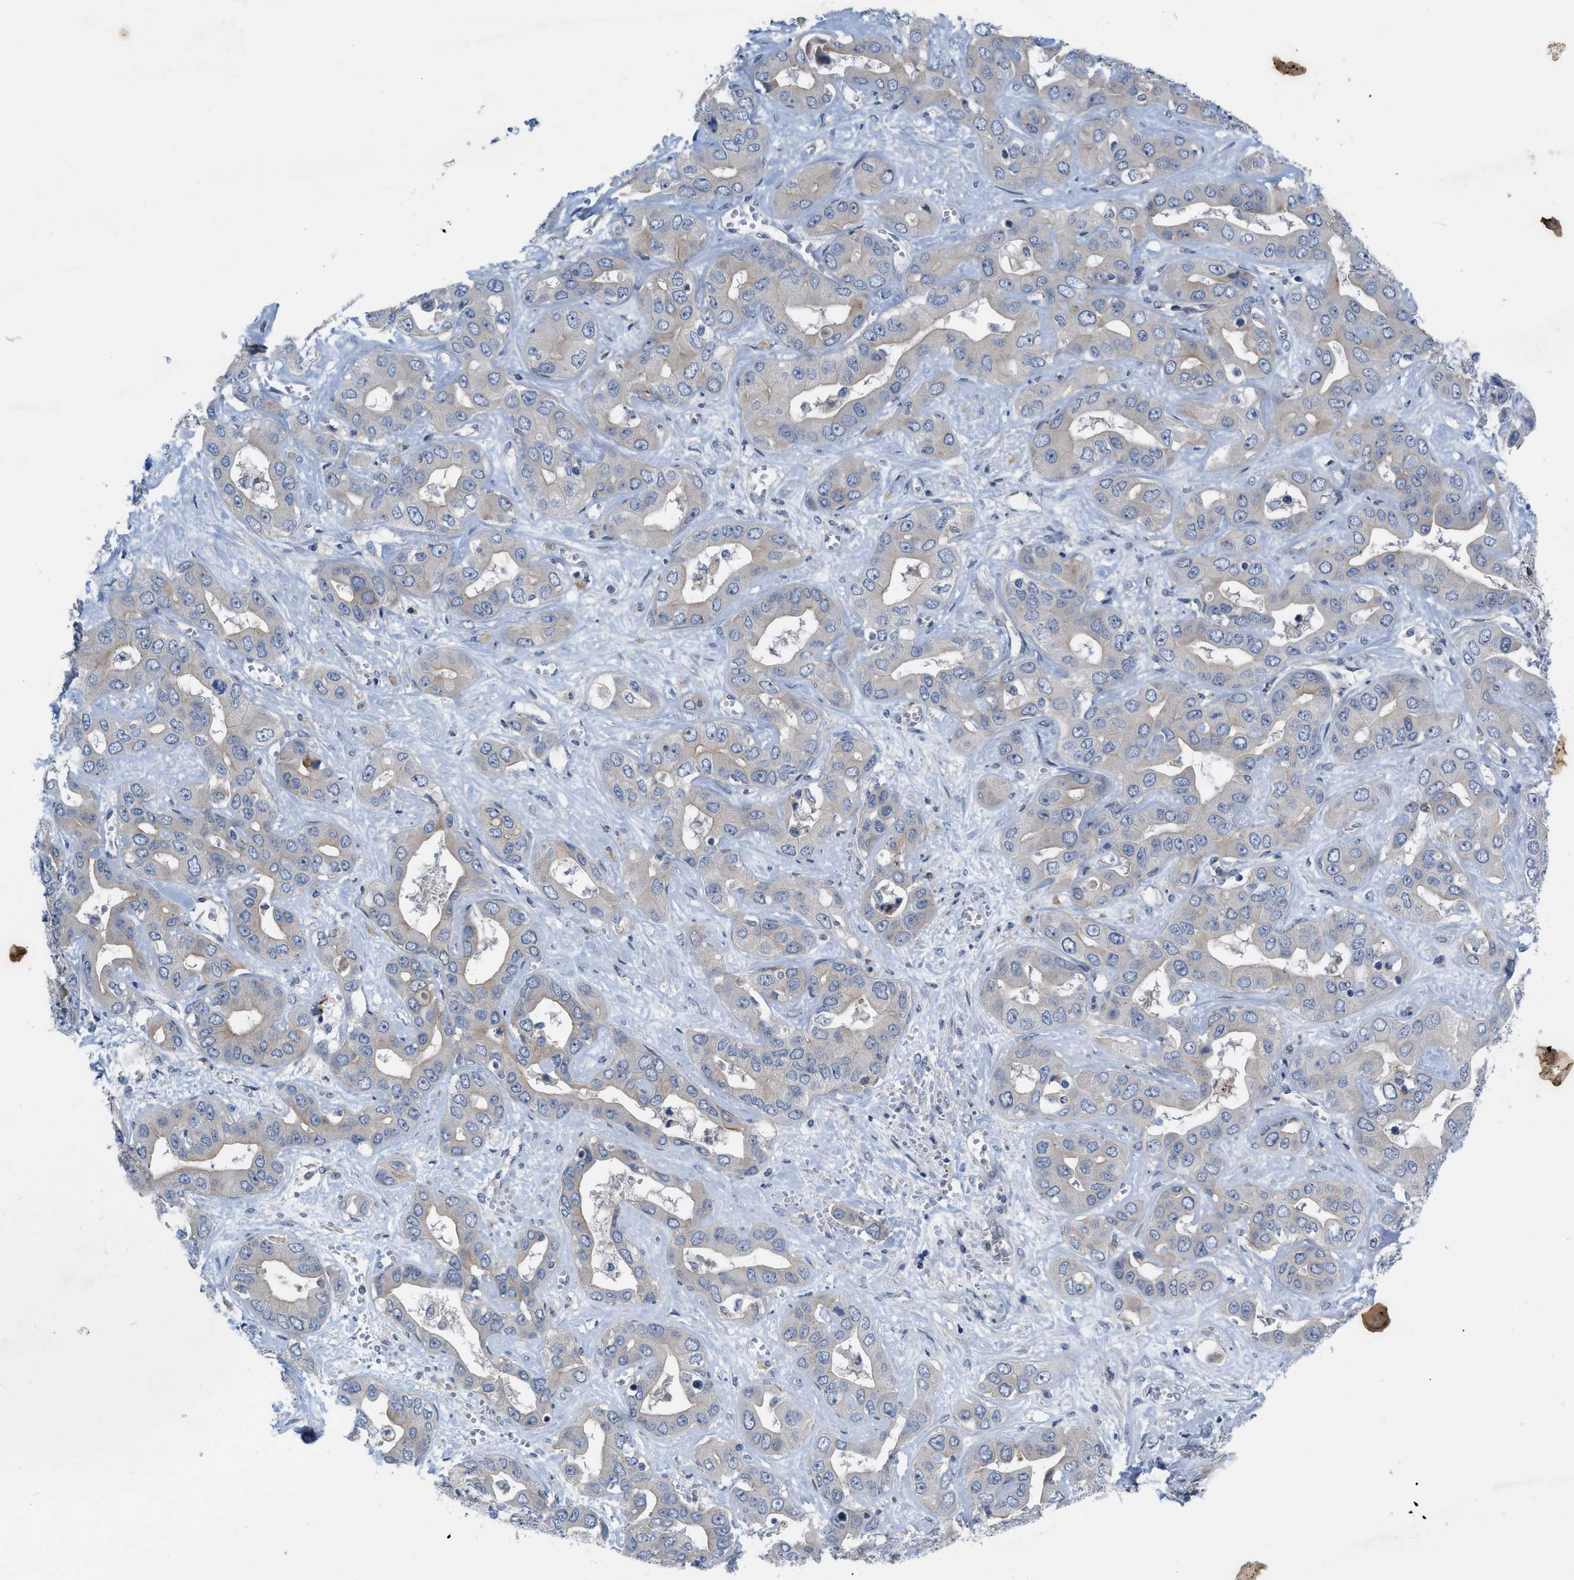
{"staining": {"intensity": "negative", "quantity": "none", "location": "none"}, "tissue": "liver cancer", "cell_type": "Tumor cells", "image_type": "cancer", "snomed": [{"axis": "morphology", "description": "Cholangiocarcinoma"}, {"axis": "topography", "description": "Liver"}], "caption": "Immunohistochemistry of liver cholangiocarcinoma displays no positivity in tumor cells.", "gene": "NDEL1", "patient": {"sex": "female", "age": 52}}